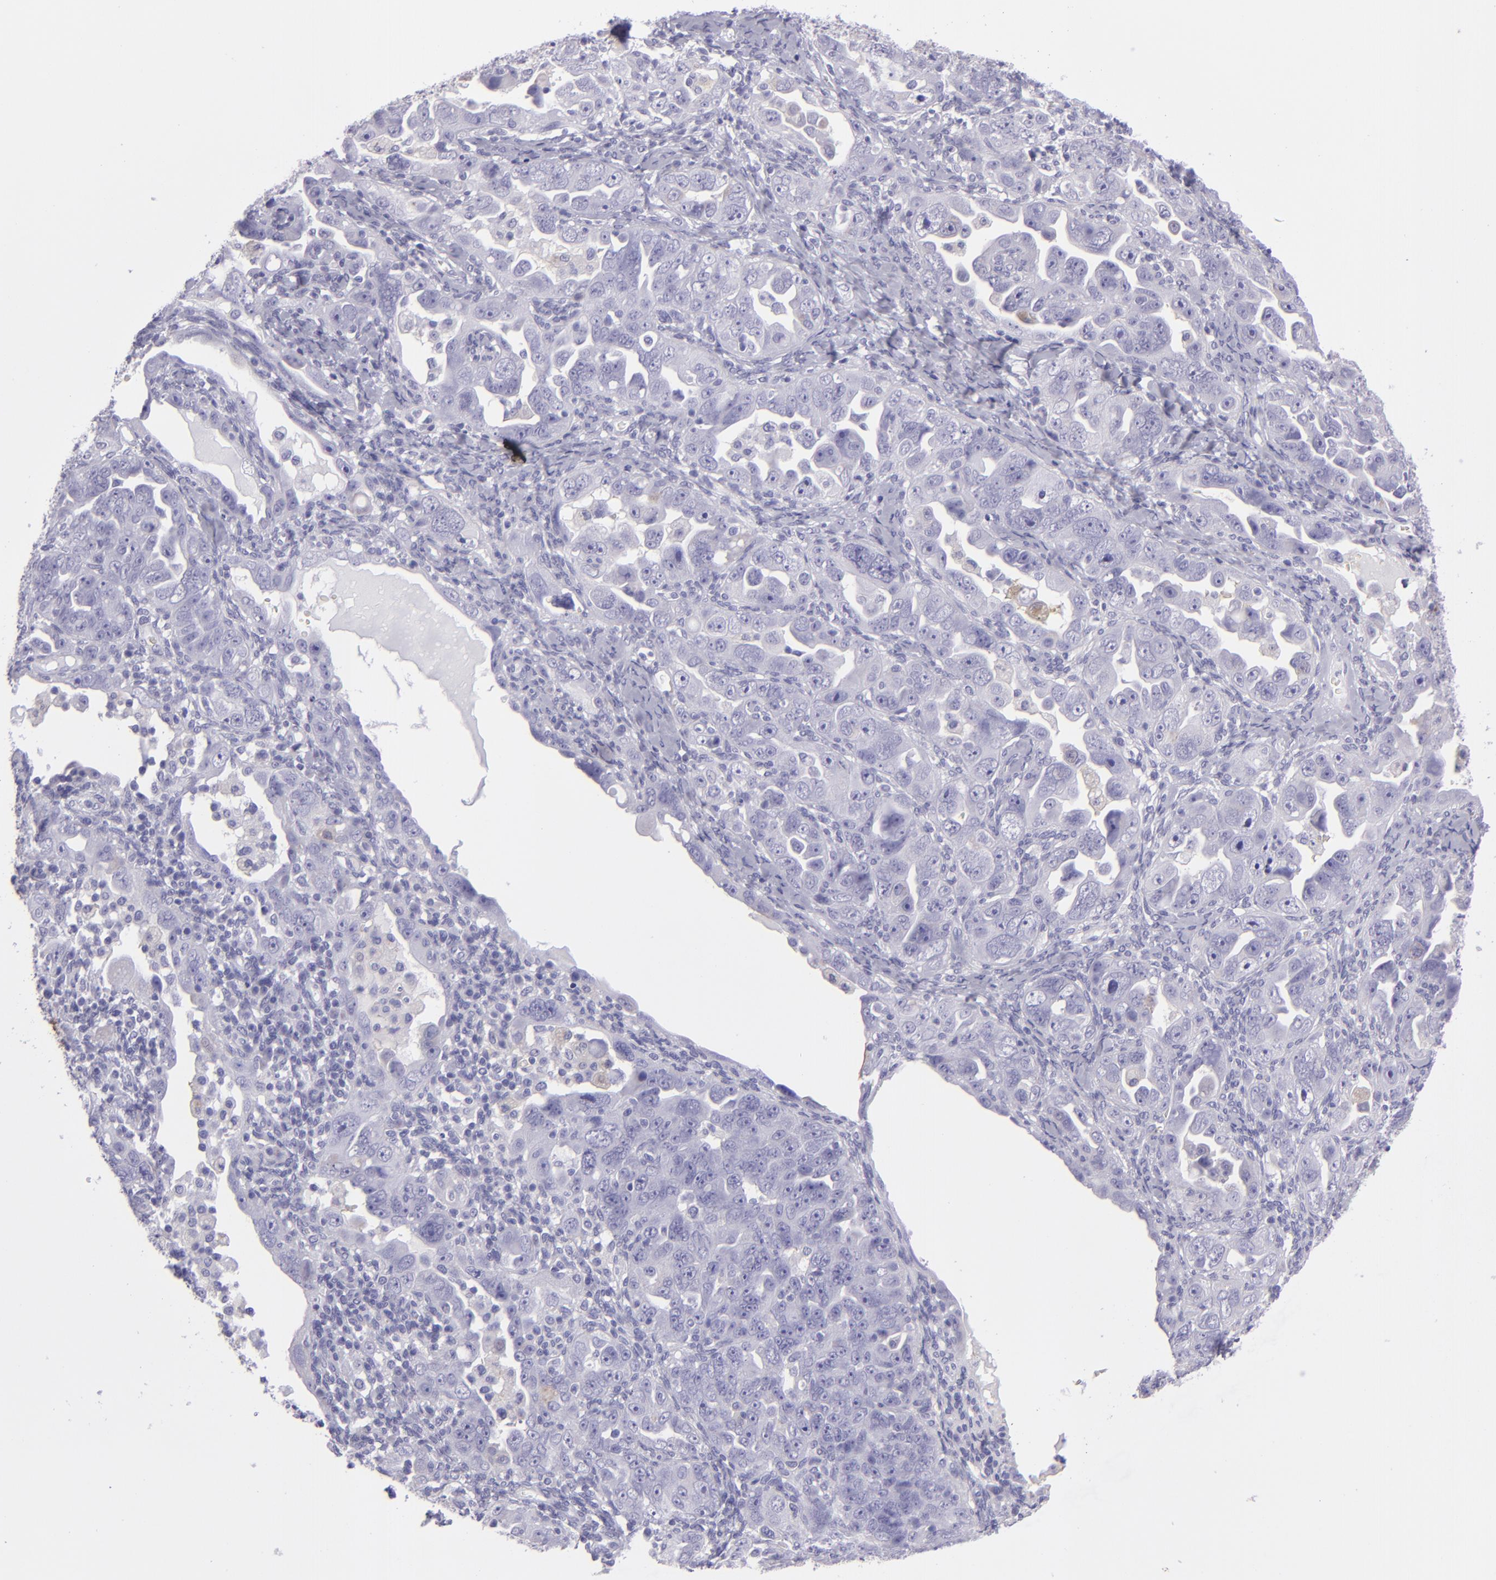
{"staining": {"intensity": "negative", "quantity": "none", "location": "none"}, "tissue": "ovarian cancer", "cell_type": "Tumor cells", "image_type": "cancer", "snomed": [{"axis": "morphology", "description": "Cystadenocarcinoma, serous, NOS"}, {"axis": "topography", "description": "Ovary"}], "caption": "Human ovarian serous cystadenocarcinoma stained for a protein using immunohistochemistry demonstrates no expression in tumor cells.", "gene": "MUC5AC", "patient": {"sex": "female", "age": 66}}